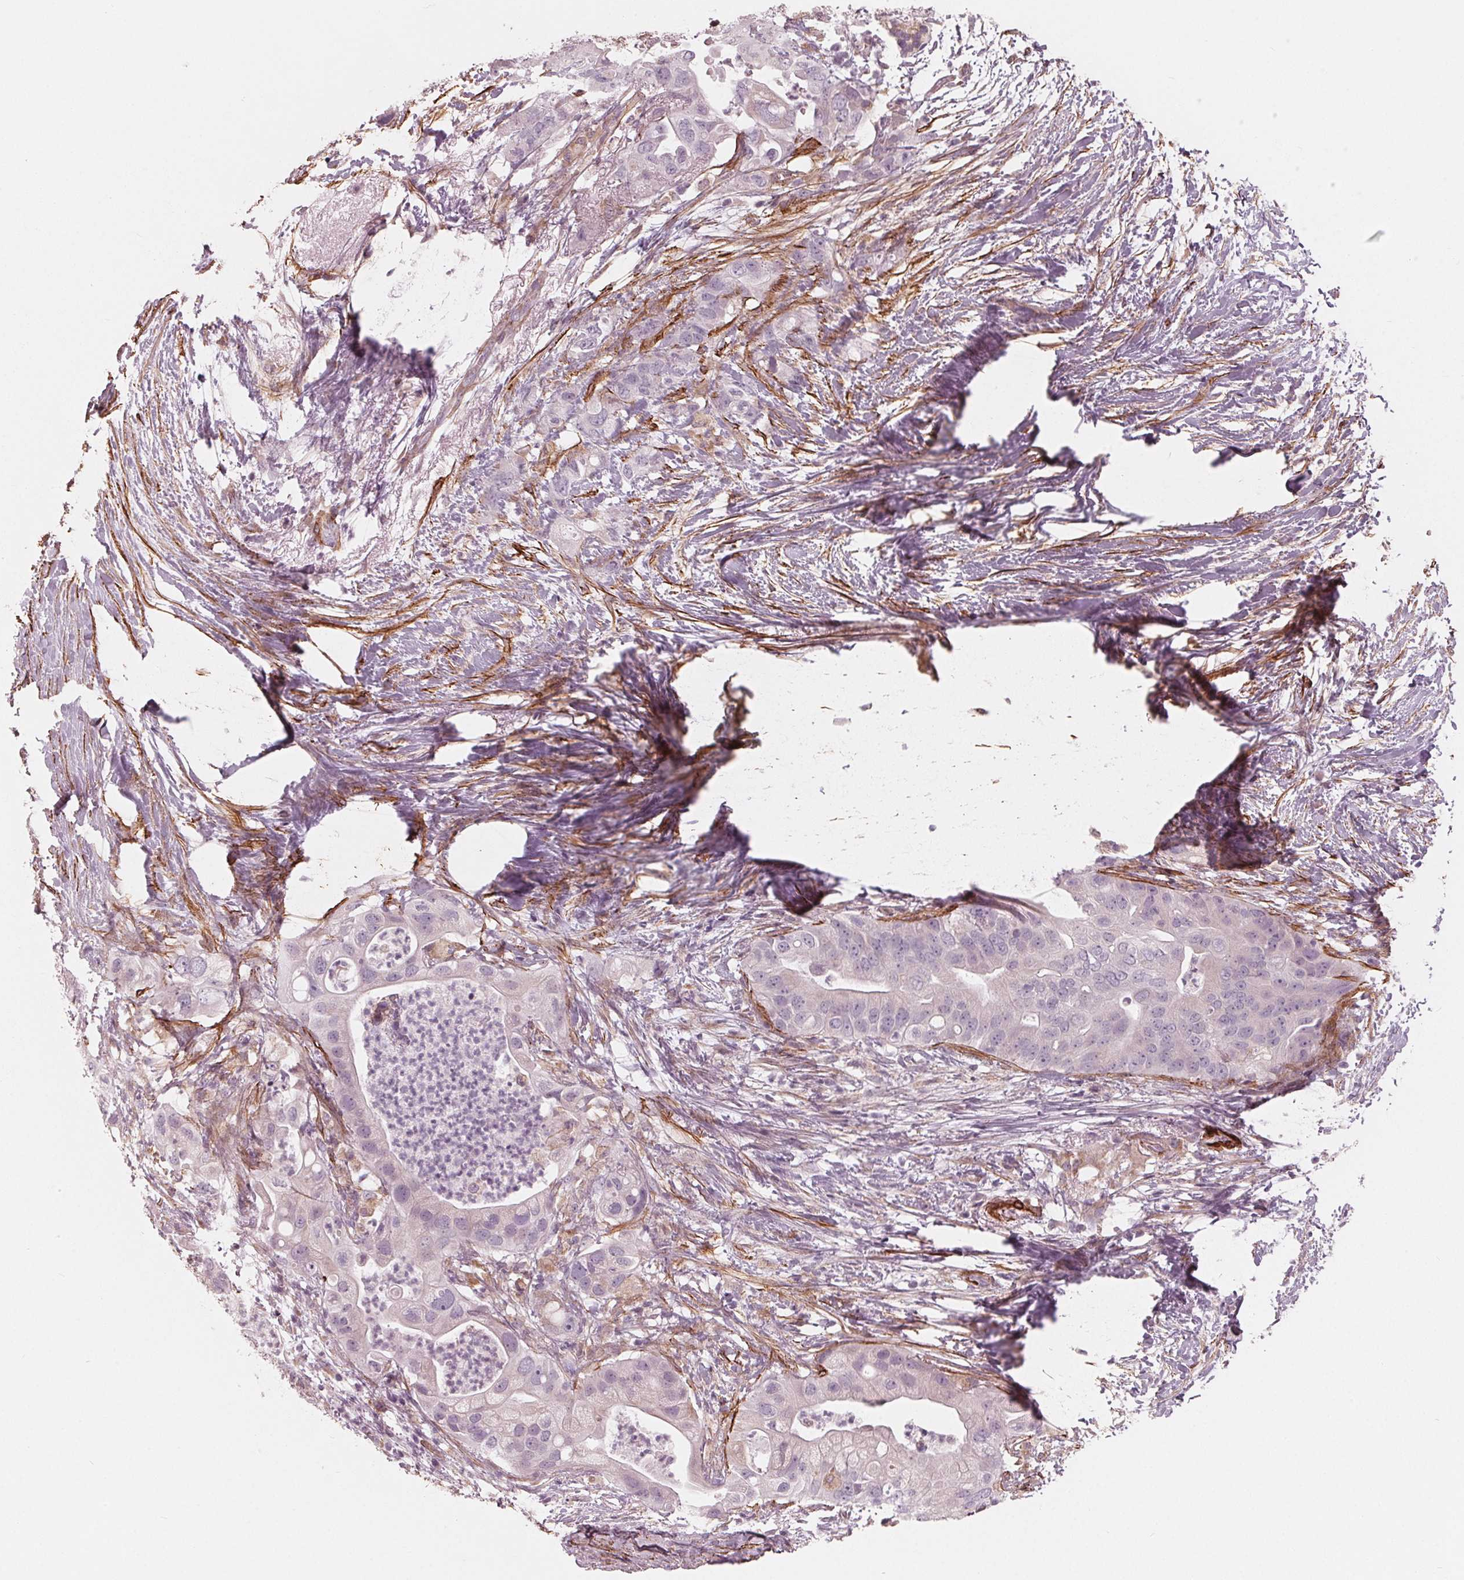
{"staining": {"intensity": "negative", "quantity": "none", "location": "none"}, "tissue": "pancreatic cancer", "cell_type": "Tumor cells", "image_type": "cancer", "snomed": [{"axis": "morphology", "description": "Adenocarcinoma, NOS"}, {"axis": "topography", "description": "Pancreas"}], "caption": "Pancreatic adenocarcinoma was stained to show a protein in brown. There is no significant expression in tumor cells. (DAB (3,3'-diaminobenzidine) immunohistochemistry with hematoxylin counter stain).", "gene": "MIER3", "patient": {"sex": "female", "age": 72}}